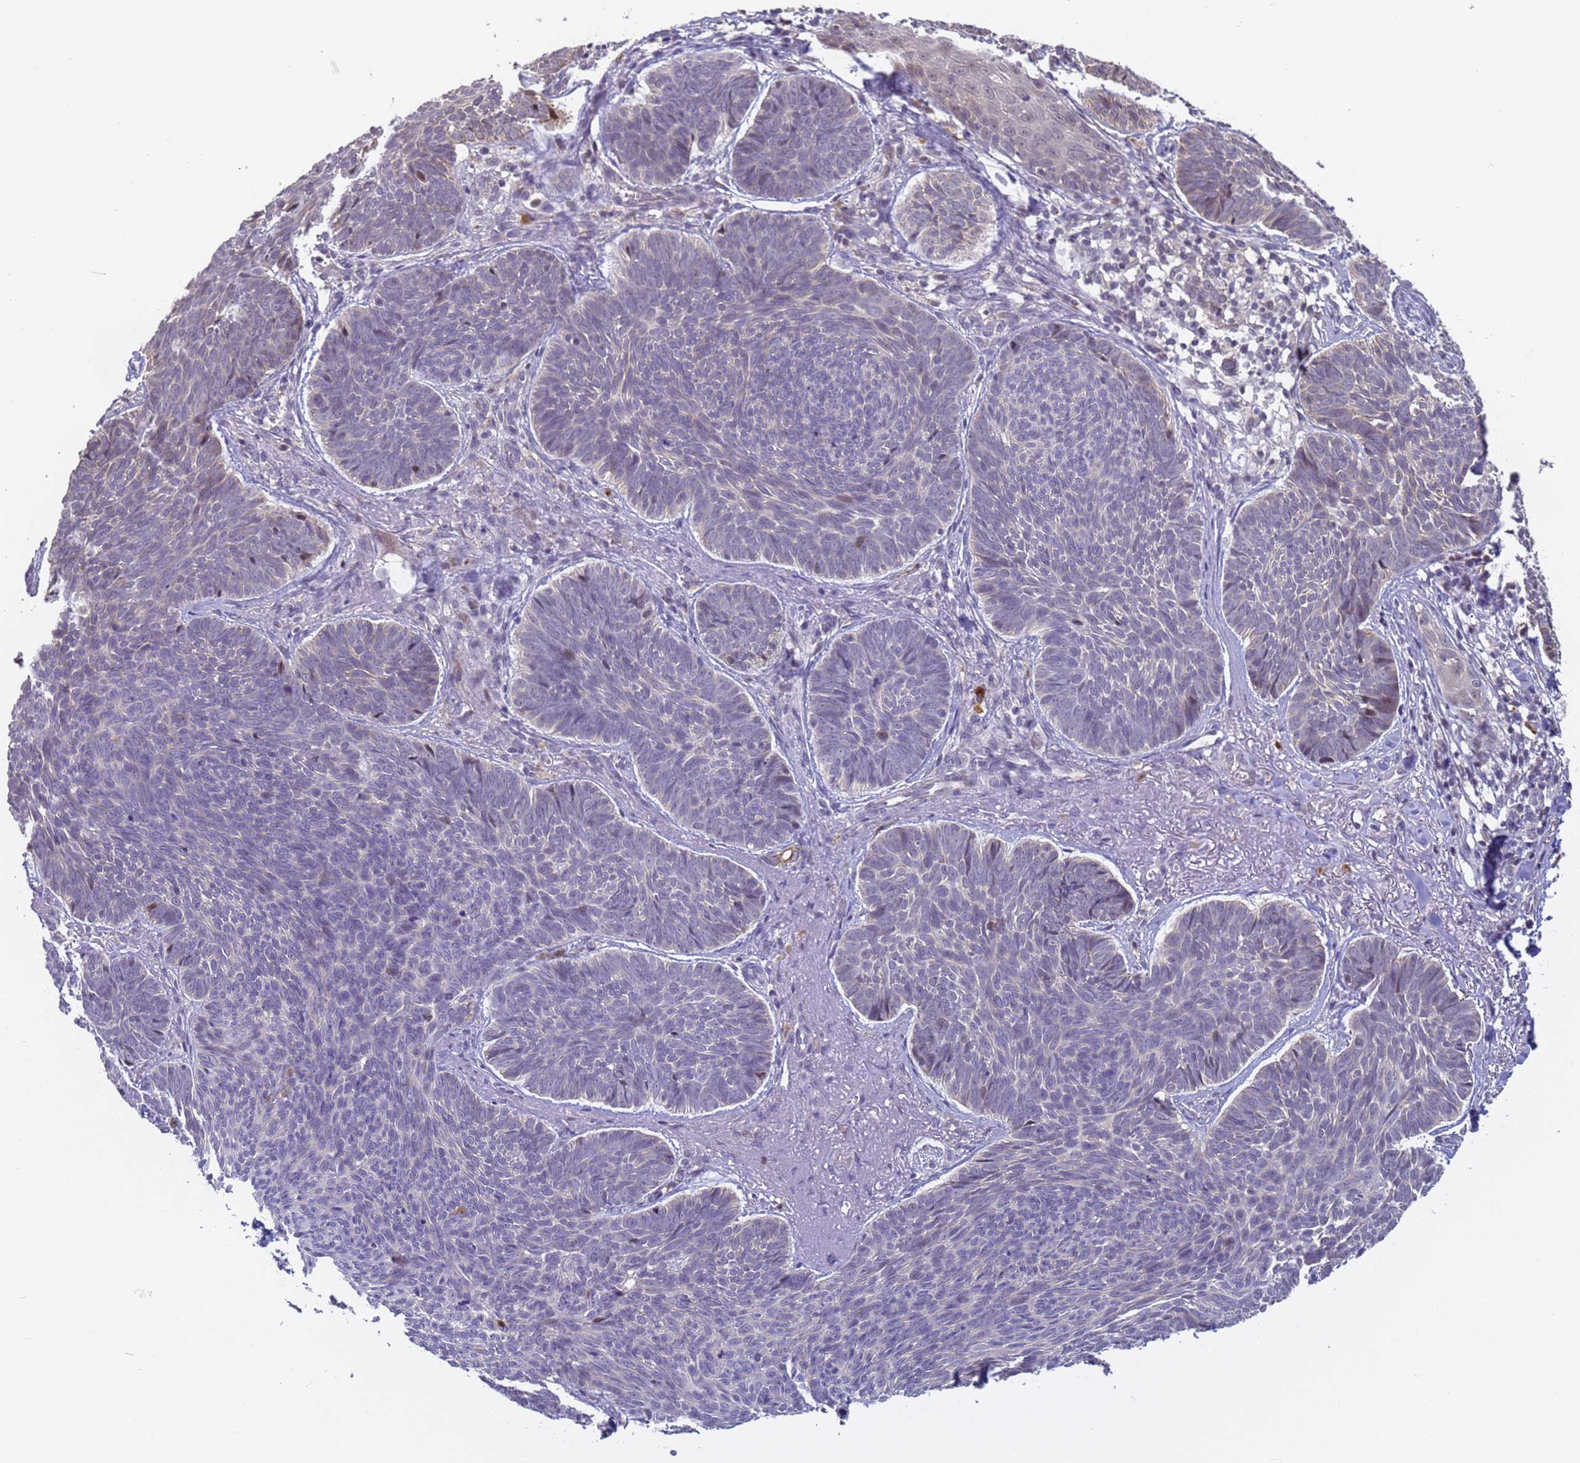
{"staining": {"intensity": "negative", "quantity": "none", "location": "none"}, "tissue": "skin cancer", "cell_type": "Tumor cells", "image_type": "cancer", "snomed": [{"axis": "morphology", "description": "Basal cell carcinoma"}, {"axis": "topography", "description": "Skin"}], "caption": "Skin basal cell carcinoma was stained to show a protein in brown. There is no significant positivity in tumor cells.", "gene": "VWA3A", "patient": {"sex": "female", "age": 74}}